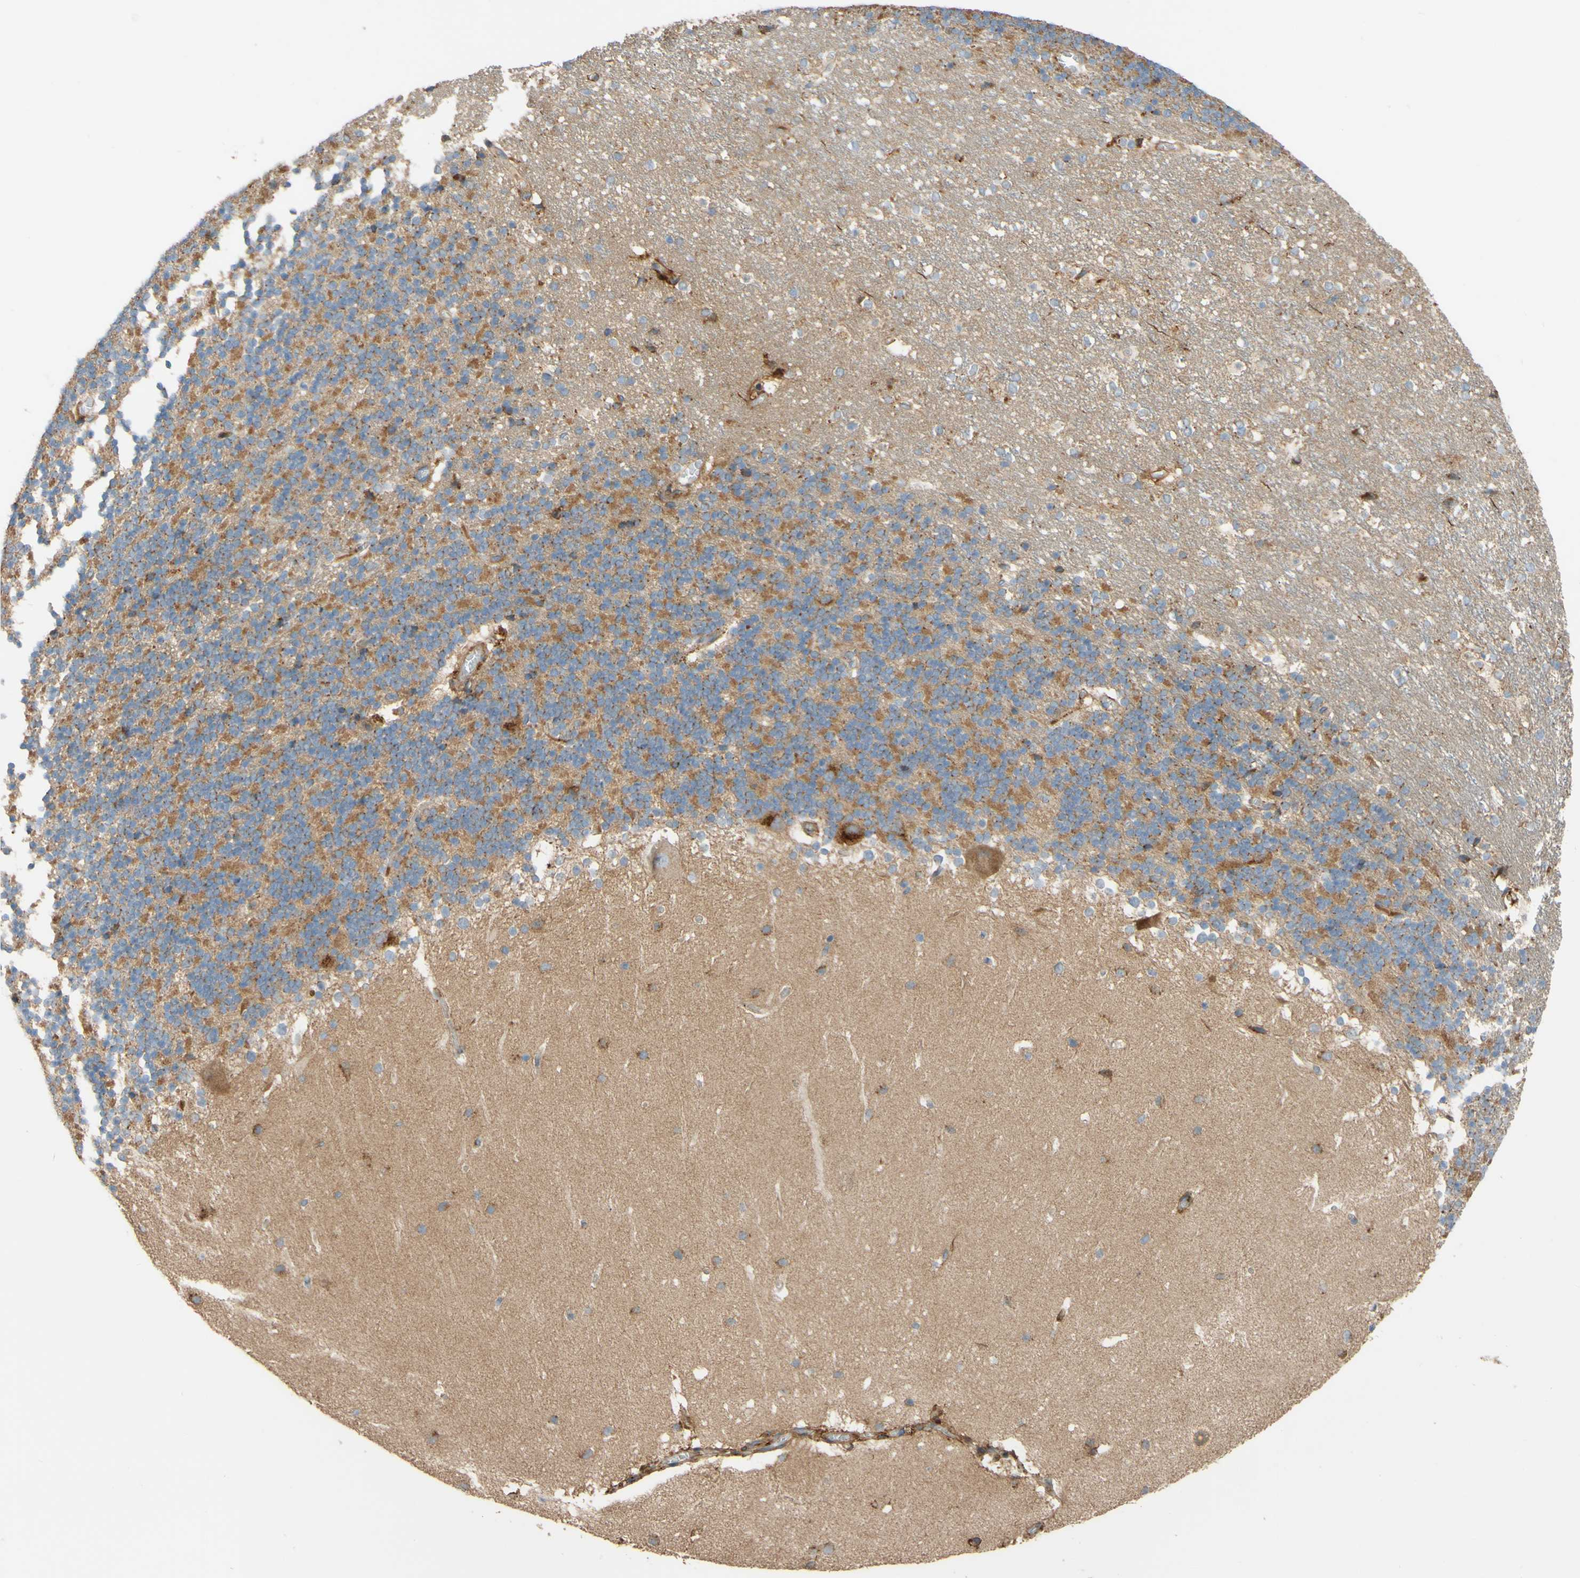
{"staining": {"intensity": "moderate", "quantity": "25%-75%", "location": "cytoplasmic/membranous"}, "tissue": "cerebellum", "cell_type": "Cells in granular layer", "image_type": "normal", "snomed": [{"axis": "morphology", "description": "Normal tissue, NOS"}, {"axis": "topography", "description": "Cerebellum"}], "caption": "A micrograph of cerebellum stained for a protein exhibits moderate cytoplasmic/membranous brown staining in cells in granular layer.", "gene": "DKK3", "patient": {"sex": "female", "age": 19}}